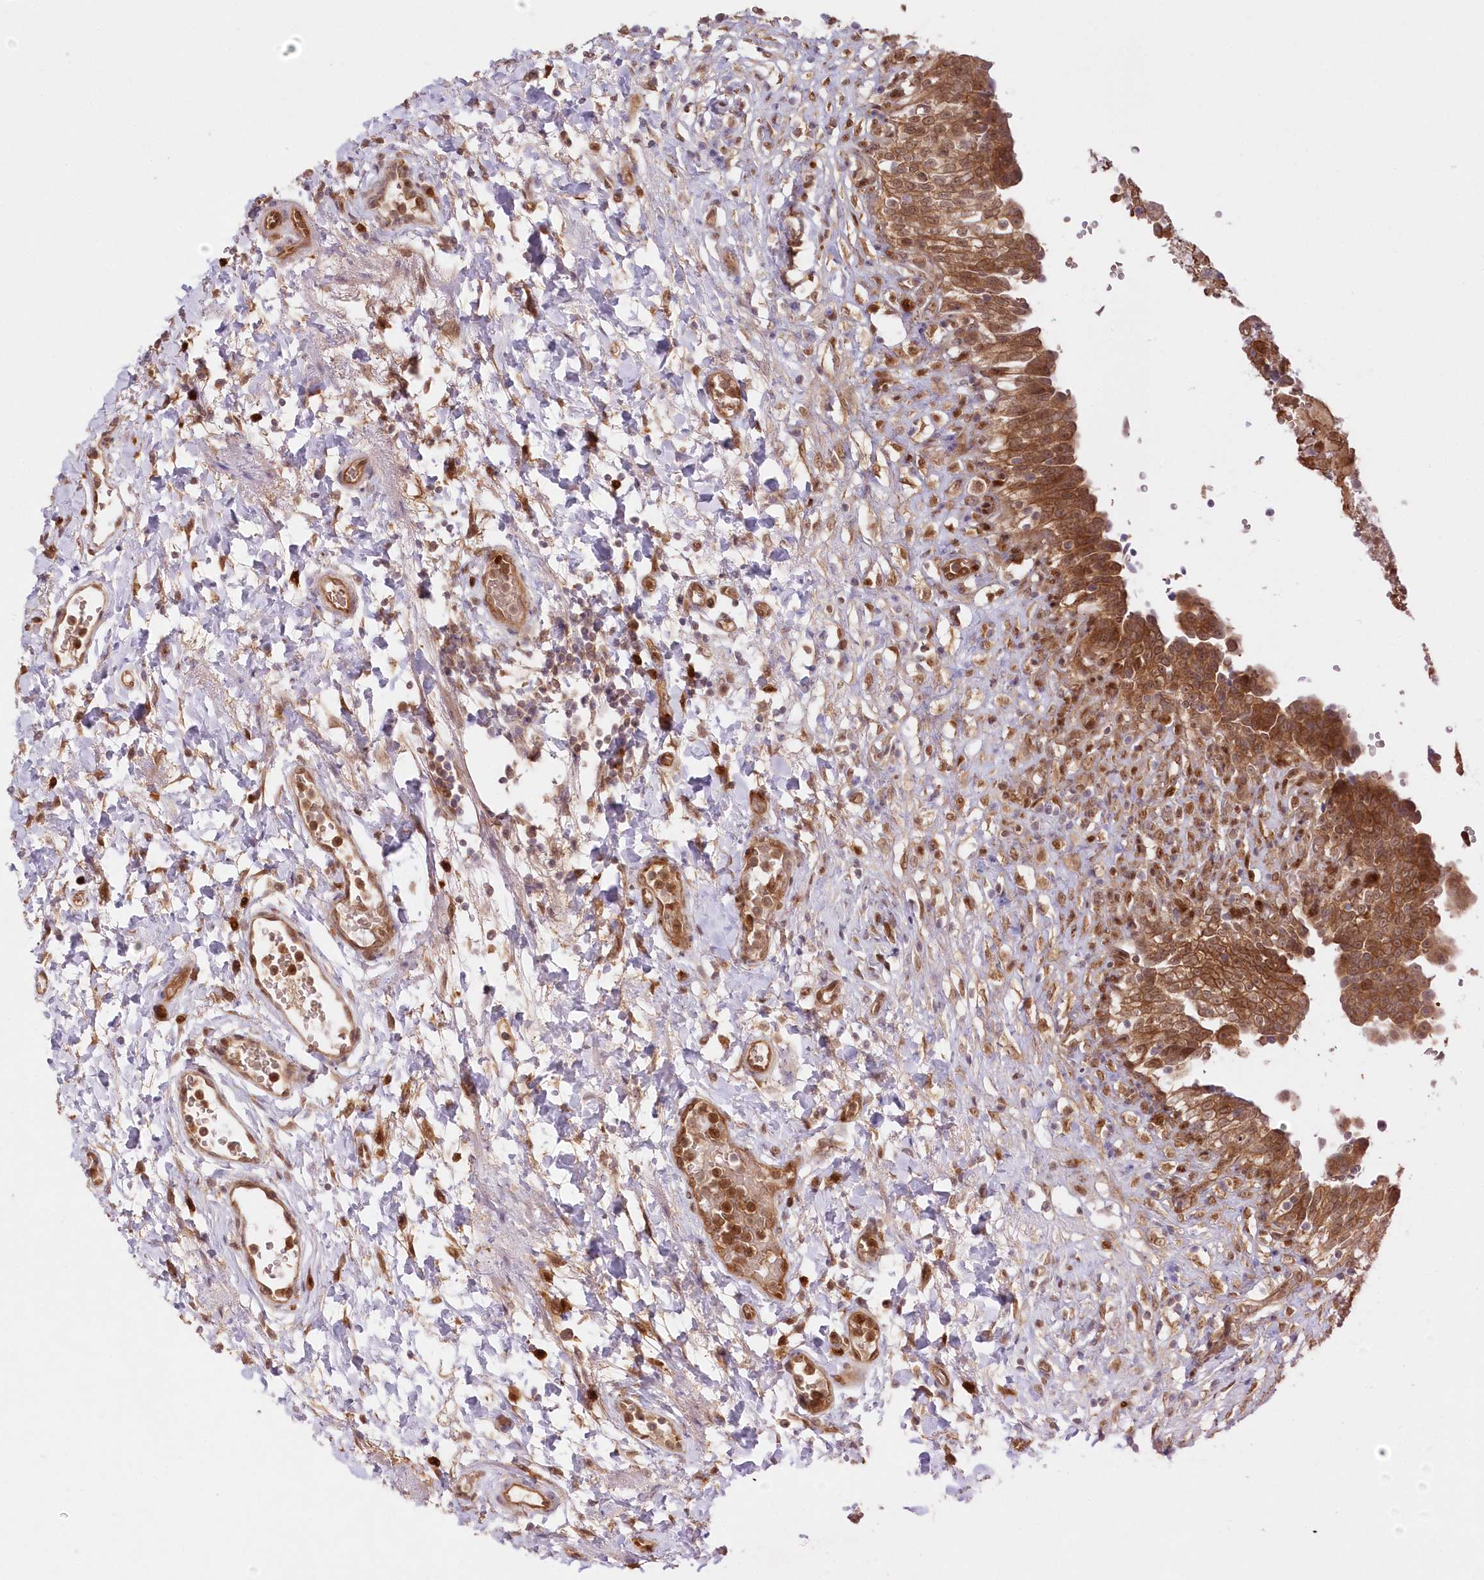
{"staining": {"intensity": "strong", "quantity": ">75%", "location": "cytoplasmic/membranous"}, "tissue": "urinary bladder", "cell_type": "Urothelial cells", "image_type": "normal", "snomed": [{"axis": "morphology", "description": "Urothelial carcinoma, High grade"}, {"axis": "topography", "description": "Urinary bladder"}], "caption": "Immunohistochemical staining of unremarkable urinary bladder demonstrates >75% levels of strong cytoplasmic/membranous protein positivity in approximately >75% of urothelial cells.", "gene": "GBE1", "patient": {"sex": "male", "age": 46}}